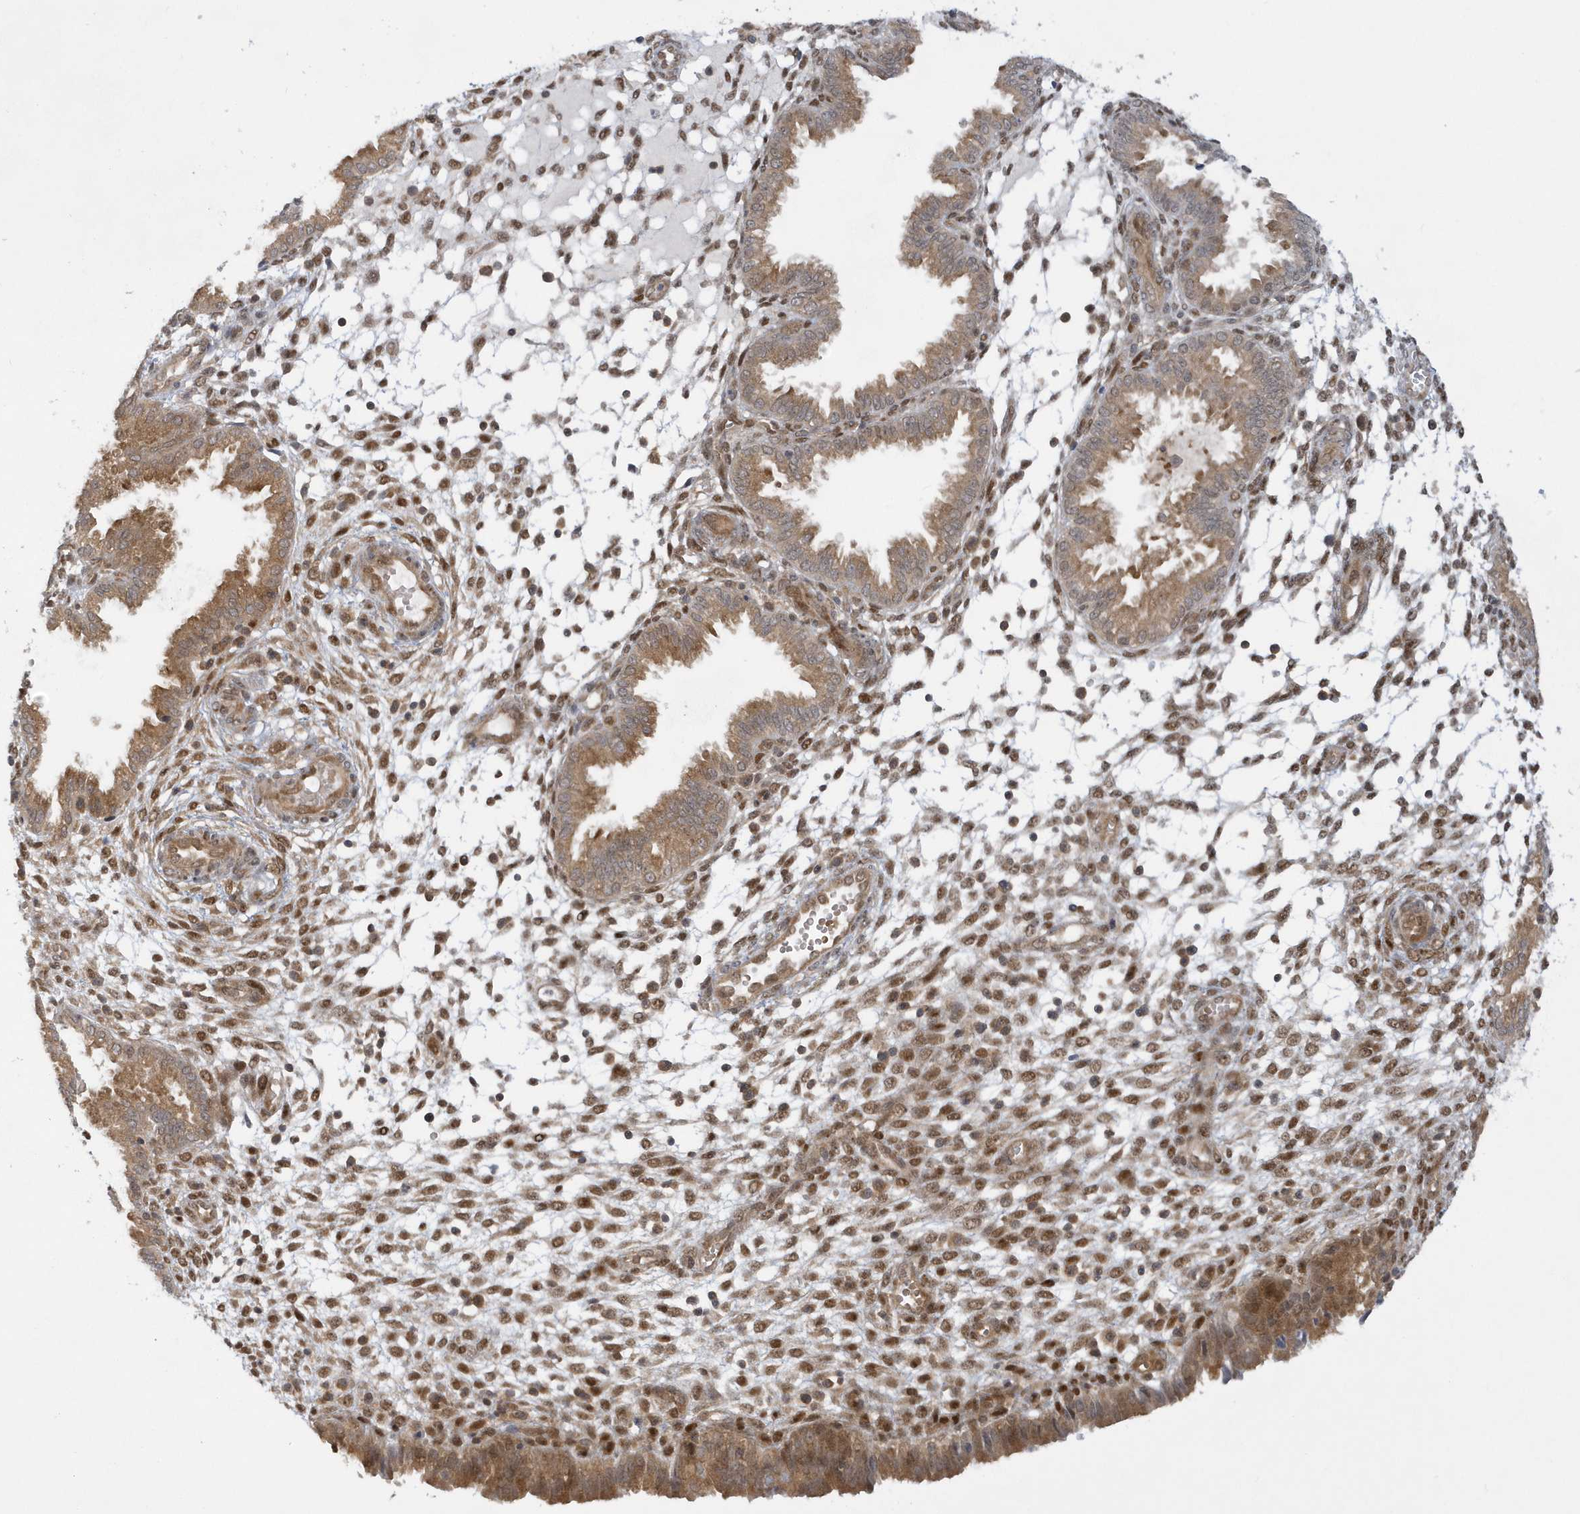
{"staining": {"intensity": "moderate", "quantity": "25%-75%", "location": "cytoplasmic/membranous,nuclear"}, "tissue": "endometrium", "cell_type": "Cells in endometrial stroma", "image_type": "normal", "snomed": [{"axis": "morphology", "description": "Normal tissue, NOS"}, {"axis": "topography", "description": "Endometrium"}], "caption": "DAB (3,3'-diaminobenzidine) immunohistochemical staining of normal endometrium exhibits moderate cytoplasmic/membranous,nuclear protein positivity in about 25%-75% of cells in endometrial stroma. (Stains: DAB in brown, nuclei in blue, Microscopy: brightfield microscopy at high magnification).", "gene": "ATG4A", "patient": {"sex": "female", "age": 33}}